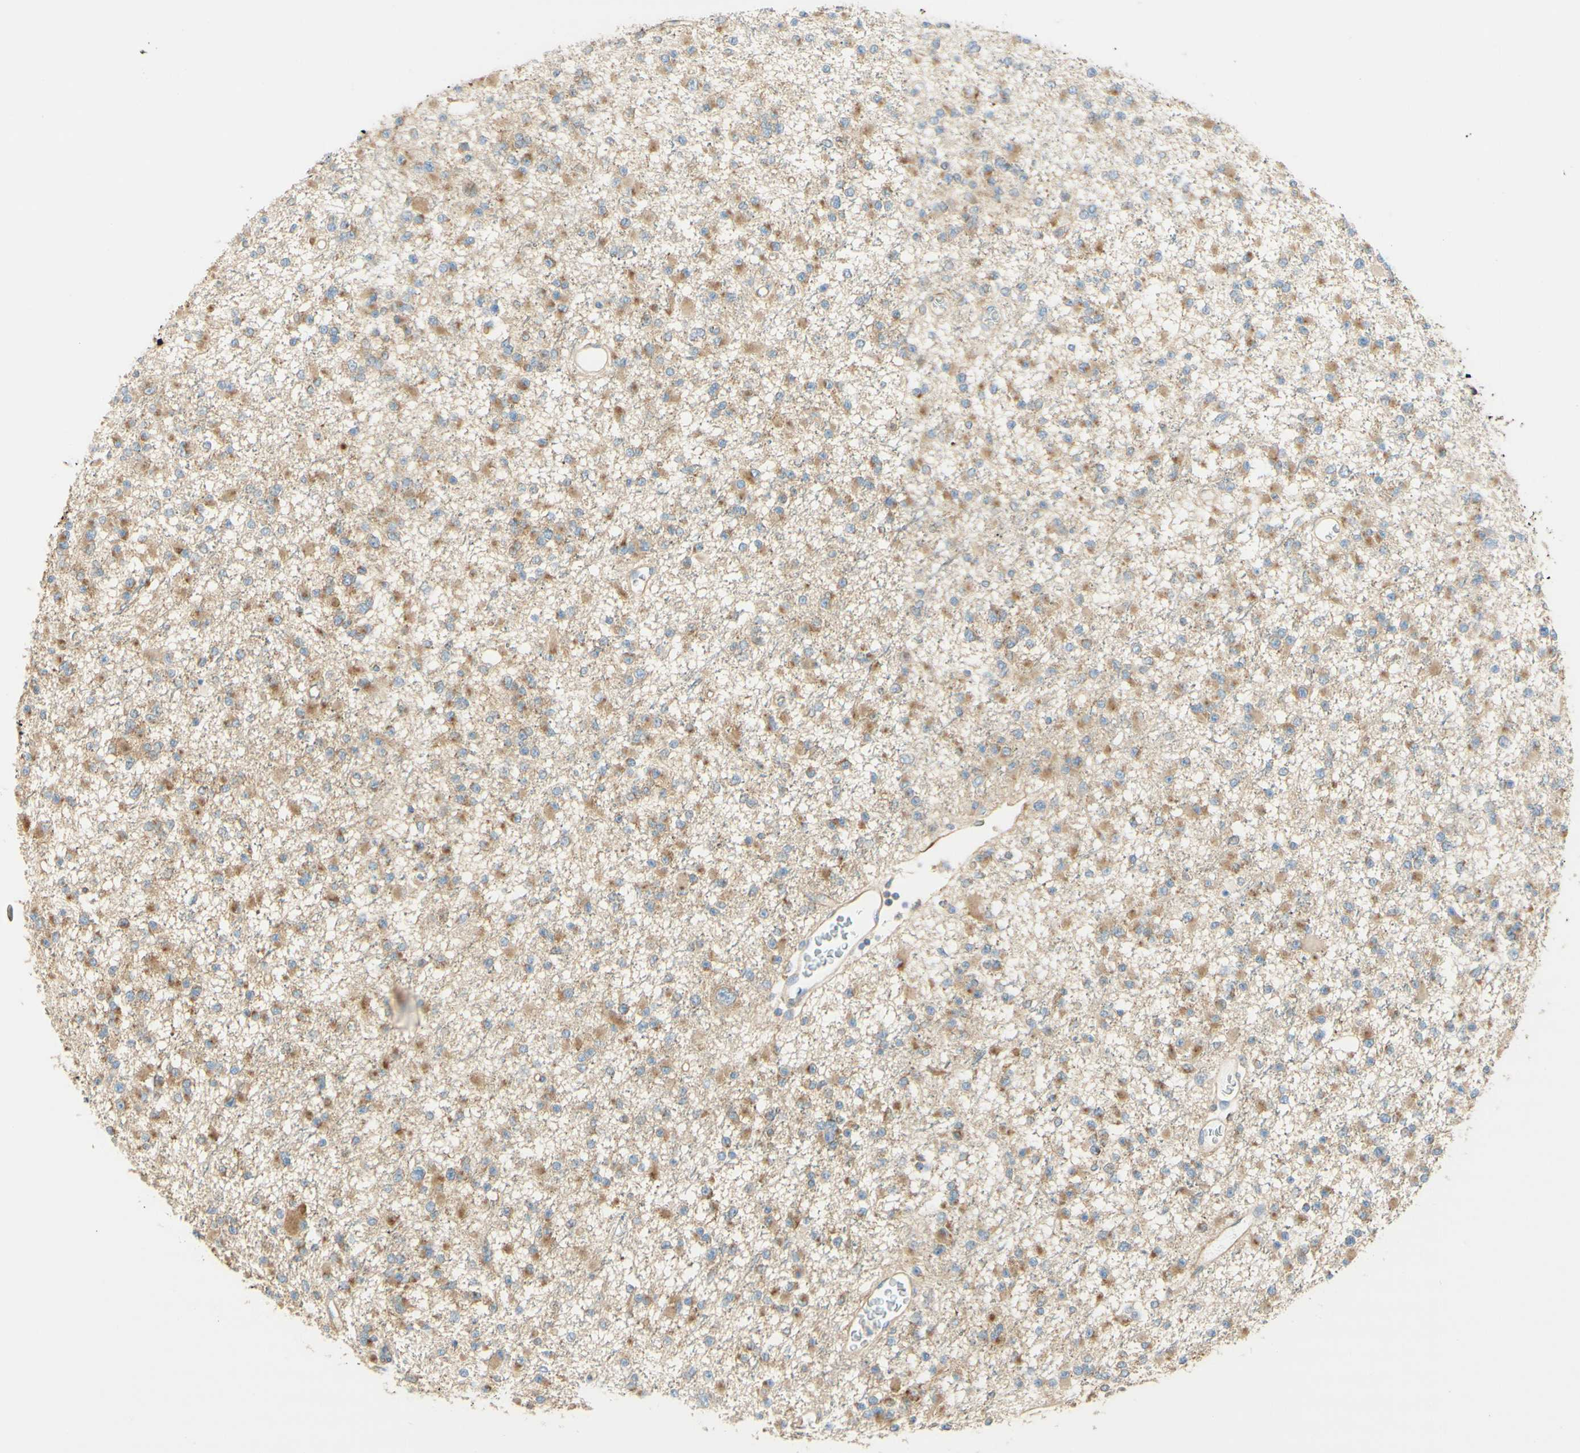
{"staining": {"intensity": "moderate", "quantity": "25%-75%", "location": "cytoplasmic/membranous"}, "tissue": "glioma", "cell_type": "Tumor cells", "image_type": "cancer", "snomed": [{"axis": "morphology", "description": "Glioma, malignant, Low grade"}, {"axis": "topography", "description": "Brain"}], "caption": "The histopathology image exhibits staining of glioma, revealing moderate cytoplasmic/membranous protein positivity (brown color) within tumor cells.", "gene": "CLTC", "patient": {"sex": "female", "age": 22}}